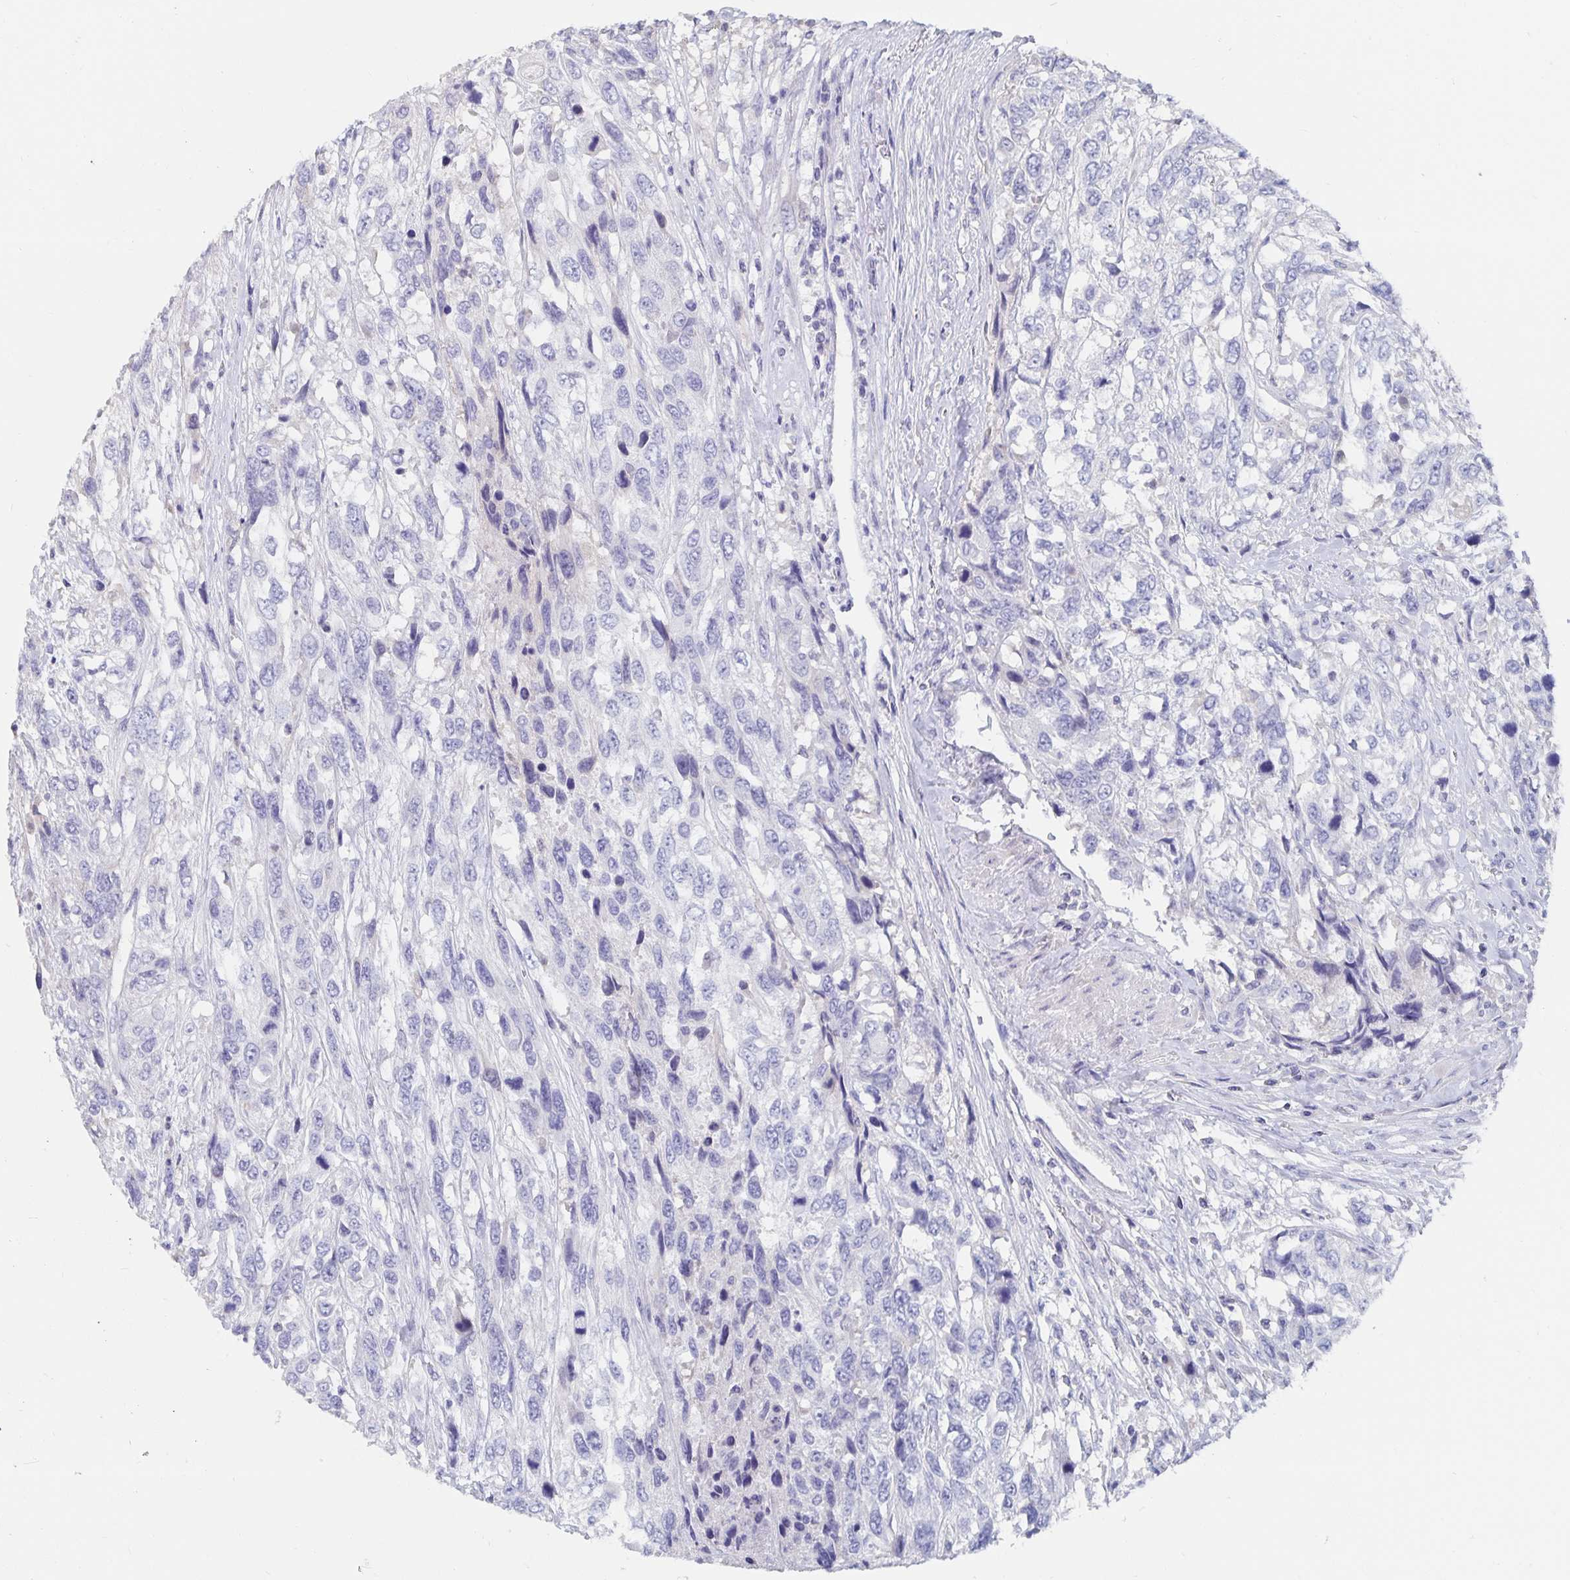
{"staining": {"intensity": "negative", "quantity": "none", "location": "none"}, "tissue": "urothelial cancer", "cell_type": "Tumor cells", "image_type": "cancer", "snomed": [{"axis": "morphology", "description": "Urothelial carcinoma, High grade"}, {"axis": "topography", "description": "Urinary bladder"}], "caption": "High magnification brightfield microscopy of urothelial cancer stained with DAB (brown) and counterstained with hematoxylin (blue): tumor cells show no significant positivity.", "gene": "CFAP69", "patient": {"sex": "female", "age": 70}}